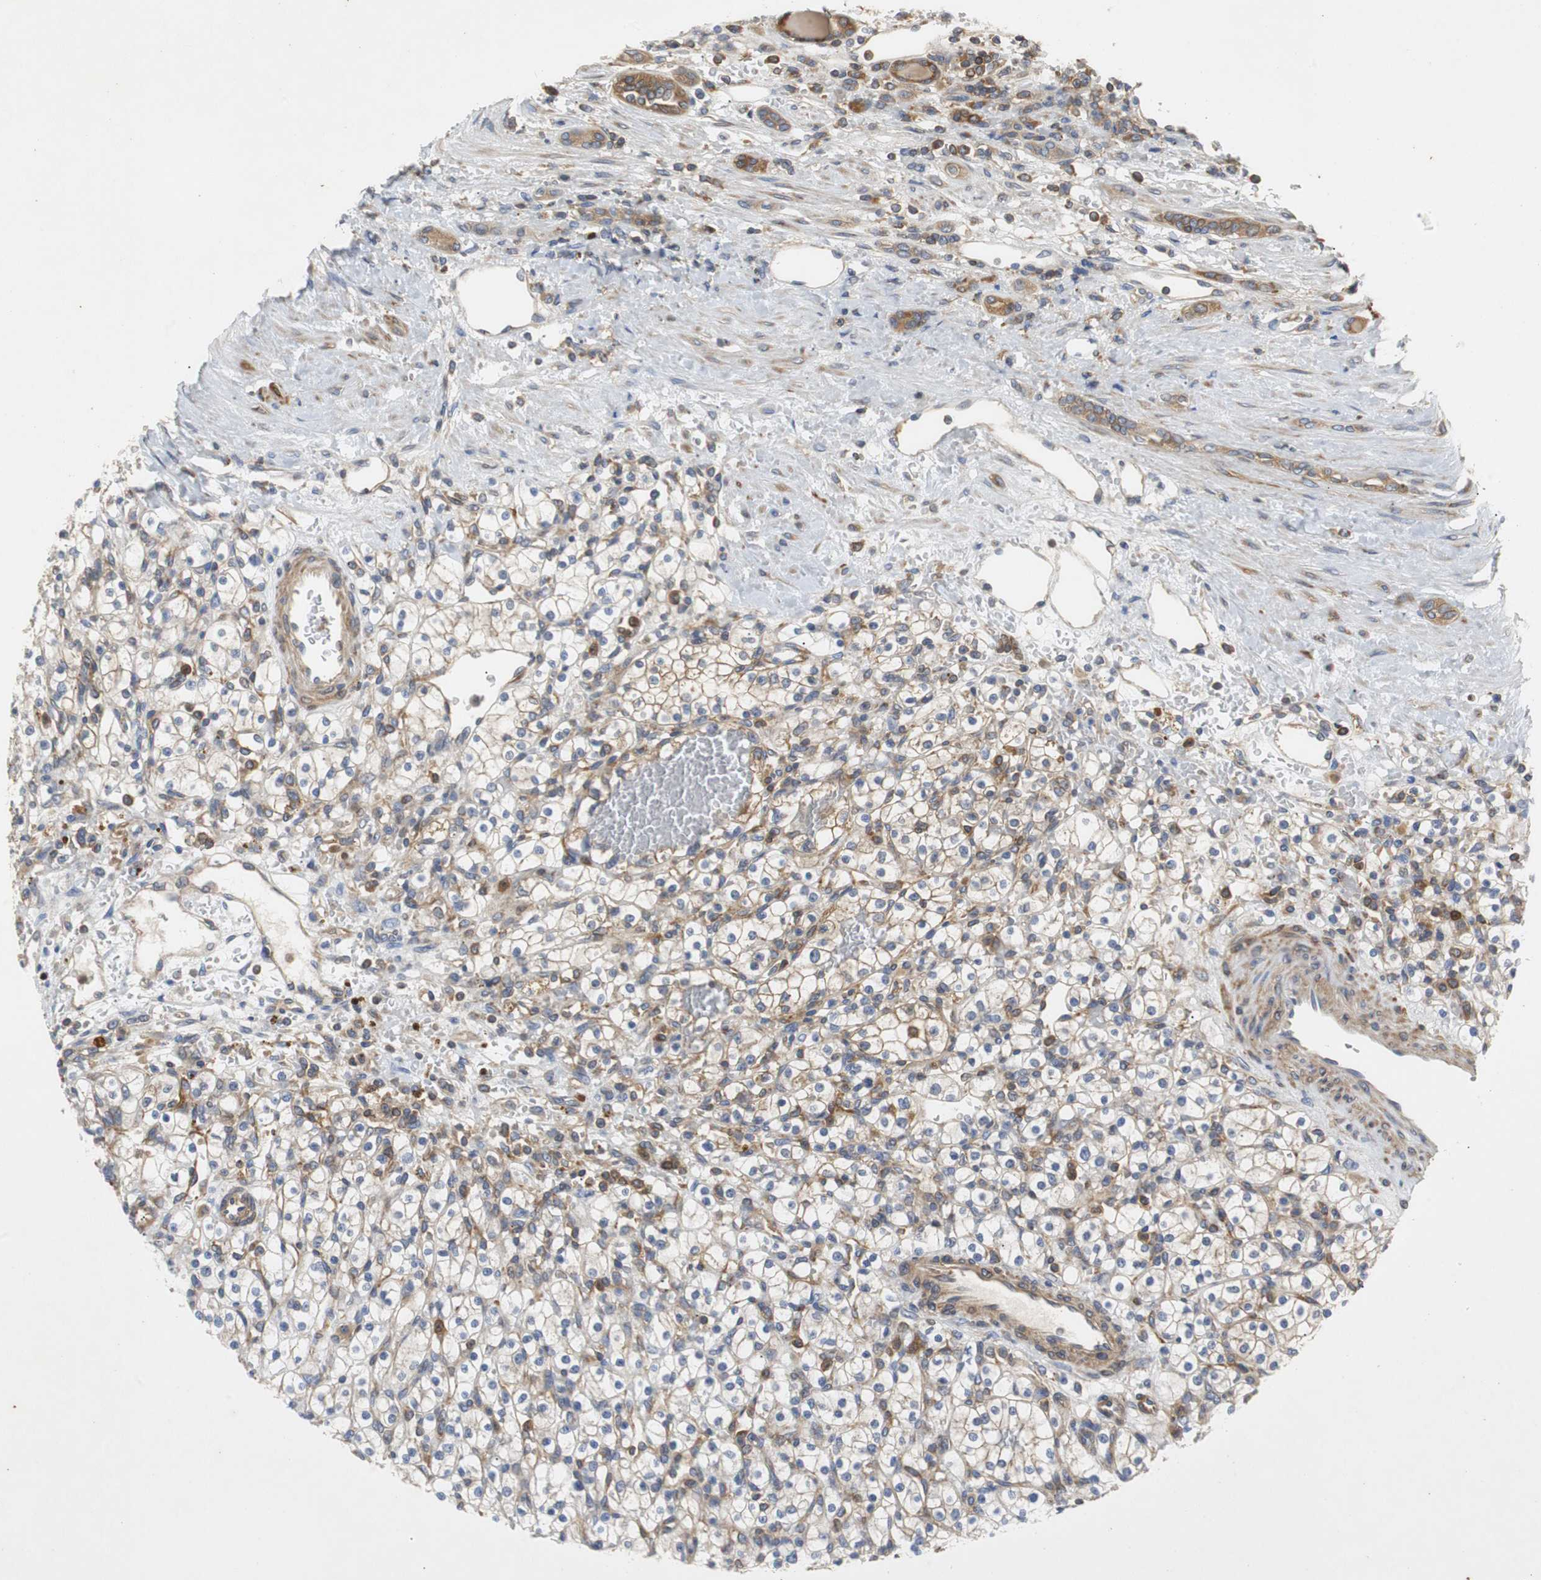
{"staining": {"intensity": "moderate", "quantity": "25%-75%", "location": "cytoplasmic/membranous"}, "tissue": "renal cancer", "cell_type": "Tumor cells", "image_type": "cancer", "snomed": [{"axis": "morphology", "description": "Normal tissue, NOS"}, {"axis": "morphology", "description": "Adenocarcinoma, NOS"}, {"axis": "topography", "description": "Kidney"}], "caption": "This micrograph reveals IHC staining of human adenocarcinoma (renal), with medium moderate cytoplasmic/membranous expression in about 25%-75% of tumor cells.", "gene": "GYS1", "patient": {"sex": "female", "age": 55}}